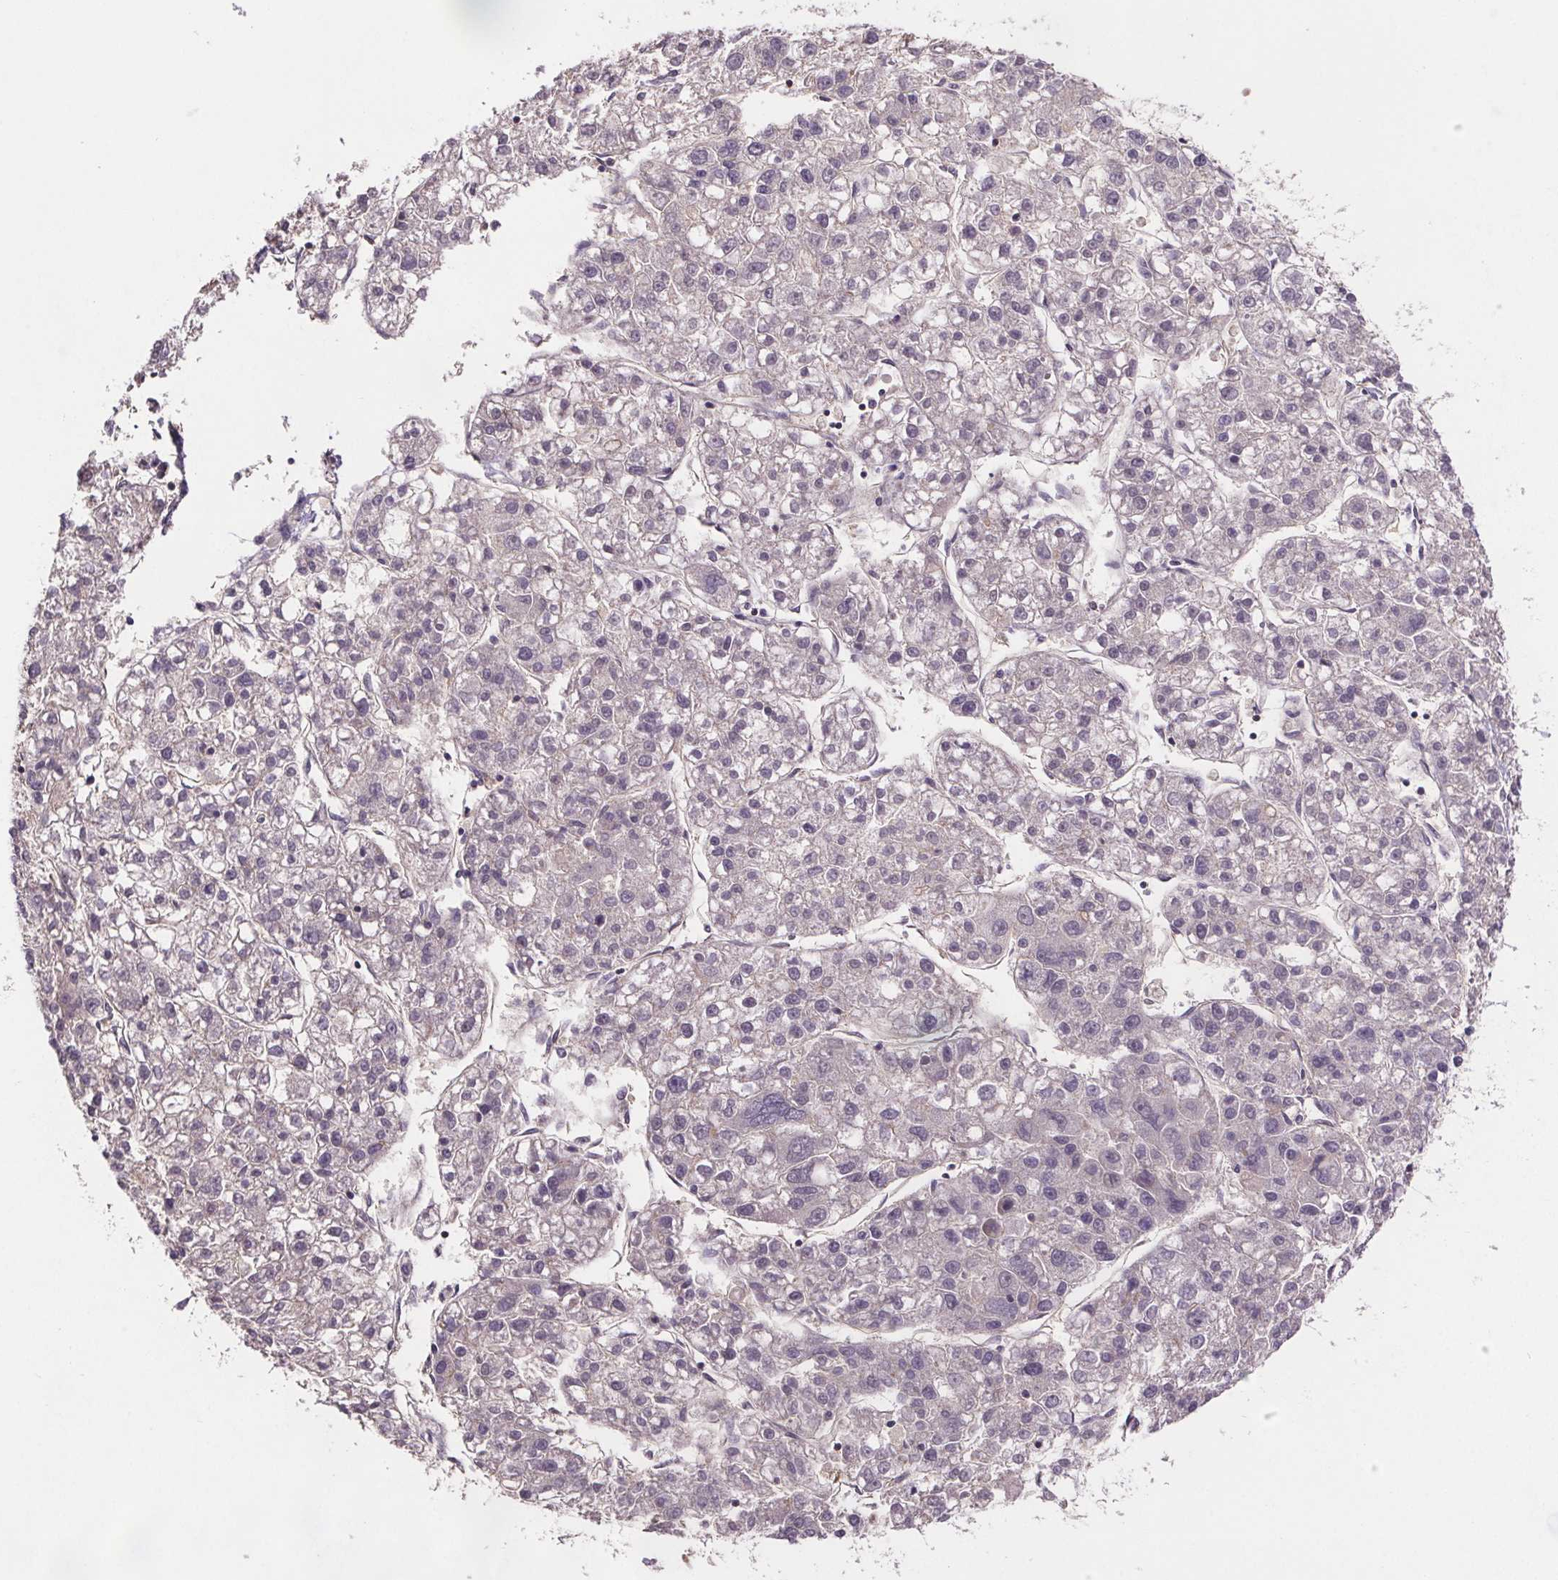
{"staining": {"intensity": "negative", "quantity": "none", "location": "none"}, "tissue": "liver cancer", "cell_type": "Tumor cells", "image_type": "cancer", "snomed": [{"axis": "morphology", "description": "Carcinoma, Hepatocellular, NOS"}, {"axis": "topography", "description": "Liver"}], "caption": "Tumor cells show no significant protein staining in hepatocellular carcinoma (liver). (Brightfield microscopy of DAB (3,3'-diaminobenzidine) immunohistochemistry (IHC) at high magnification).", "gene": "CLN3", "patient": {"sex": "male", "age": 56}}